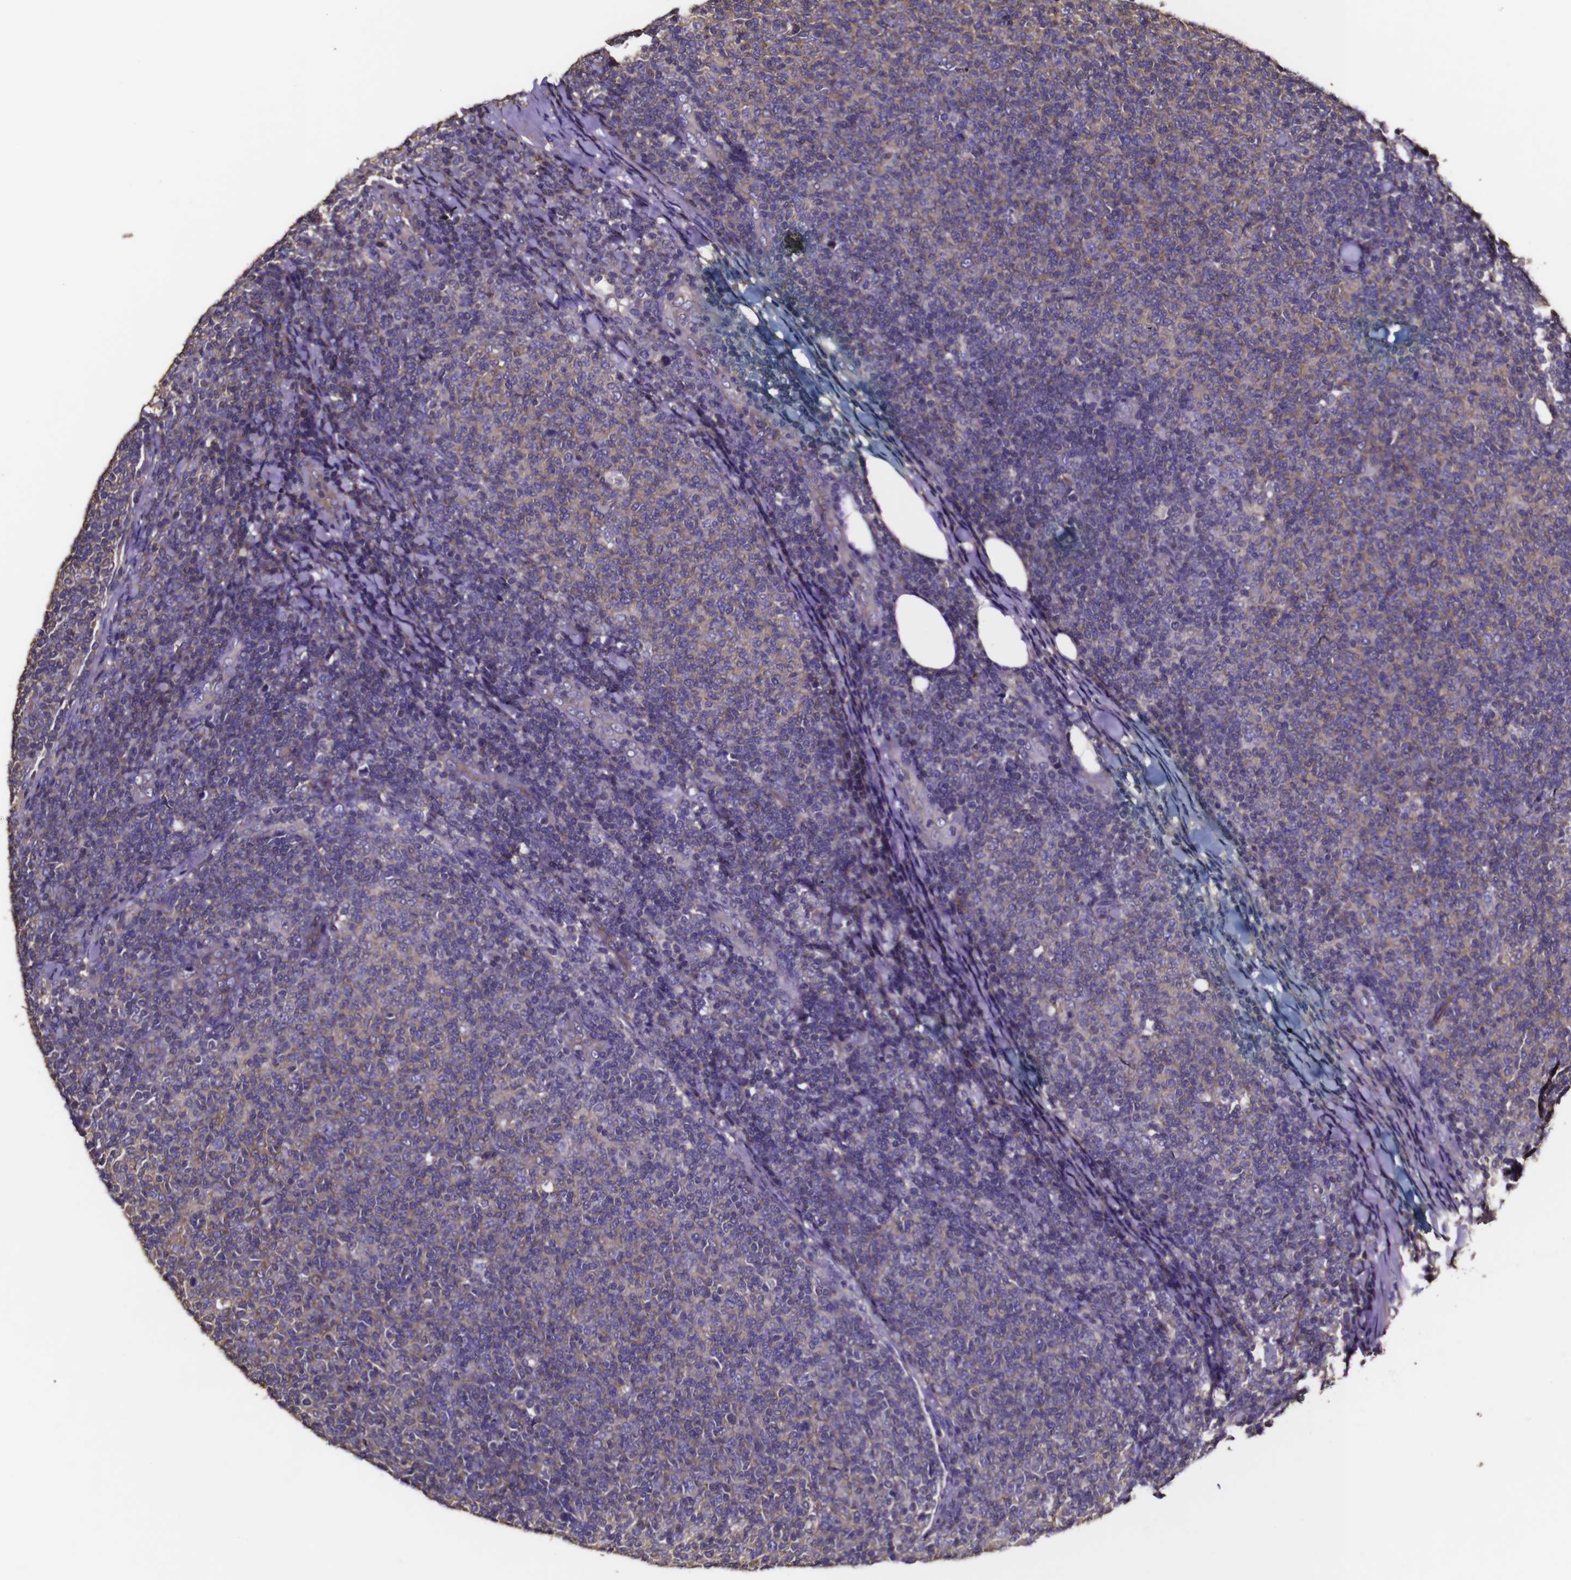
{"staining": {"intensity": "negative", "quantity": "none", "location": "none"}, "tissue": "lymphoma", "cell_type": "Tumor cells", "image_type": "cancer", "snomed": [{"axis": "morphology", "description": "Malignant lymphoma, non-Hodgkin's type, Low grade"}, {"axis": "topography", "description": "Lymph node"}], "caption": "Image shows no protein expression in tumor cells of low-grade malignant lymphoma, non-Hodgkin's type tissue. Brightfield microscopy of immunohistochemistry stained with DAB (3,3'-diaminobenzidine) (brown) and hematoxylin (blue), captured at high magnification.", "gene": "MSN", "patient": {"sex": "male", "age": 66}}